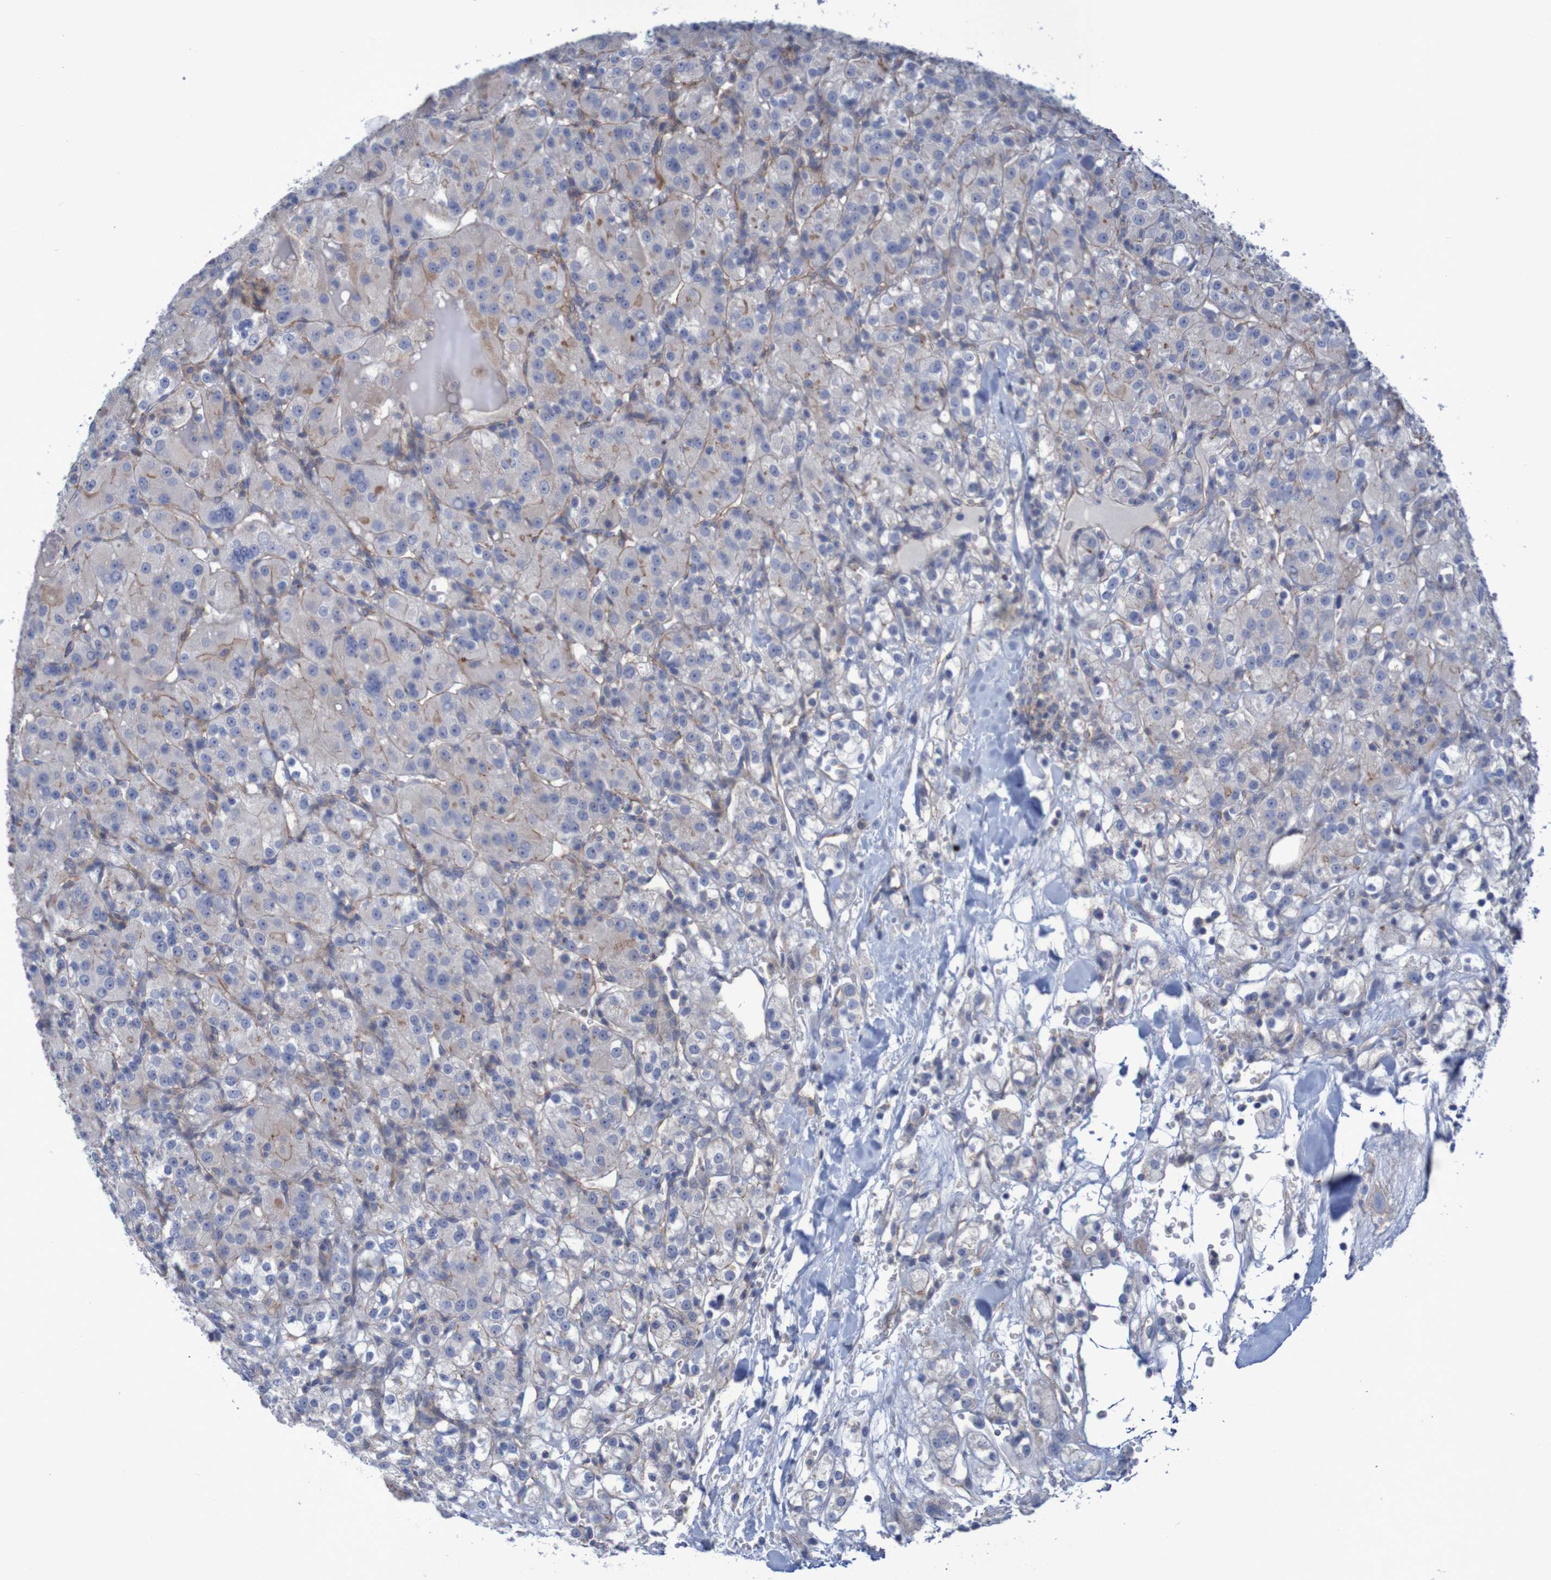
{"staining": {"intensity": "negative", "quantity": "none", "location": "none"}, "tissue": "renal cancer", "cell_type": "Tumor cells", "image_type": "cancer", "snomed": [{"axis": "morphology", "description": "Normal tissue, NOS"}, {"axis": "morphology", "description": "Adenocarcinoma, NOS"}, {"axis": "topography", "description": "Kidney"}], "caption": "Tumor cells show no significant expression in adenocarcinoma (renal).", "gene": "NECTIN2", "patient": {"sex": "male", "age": 61}}